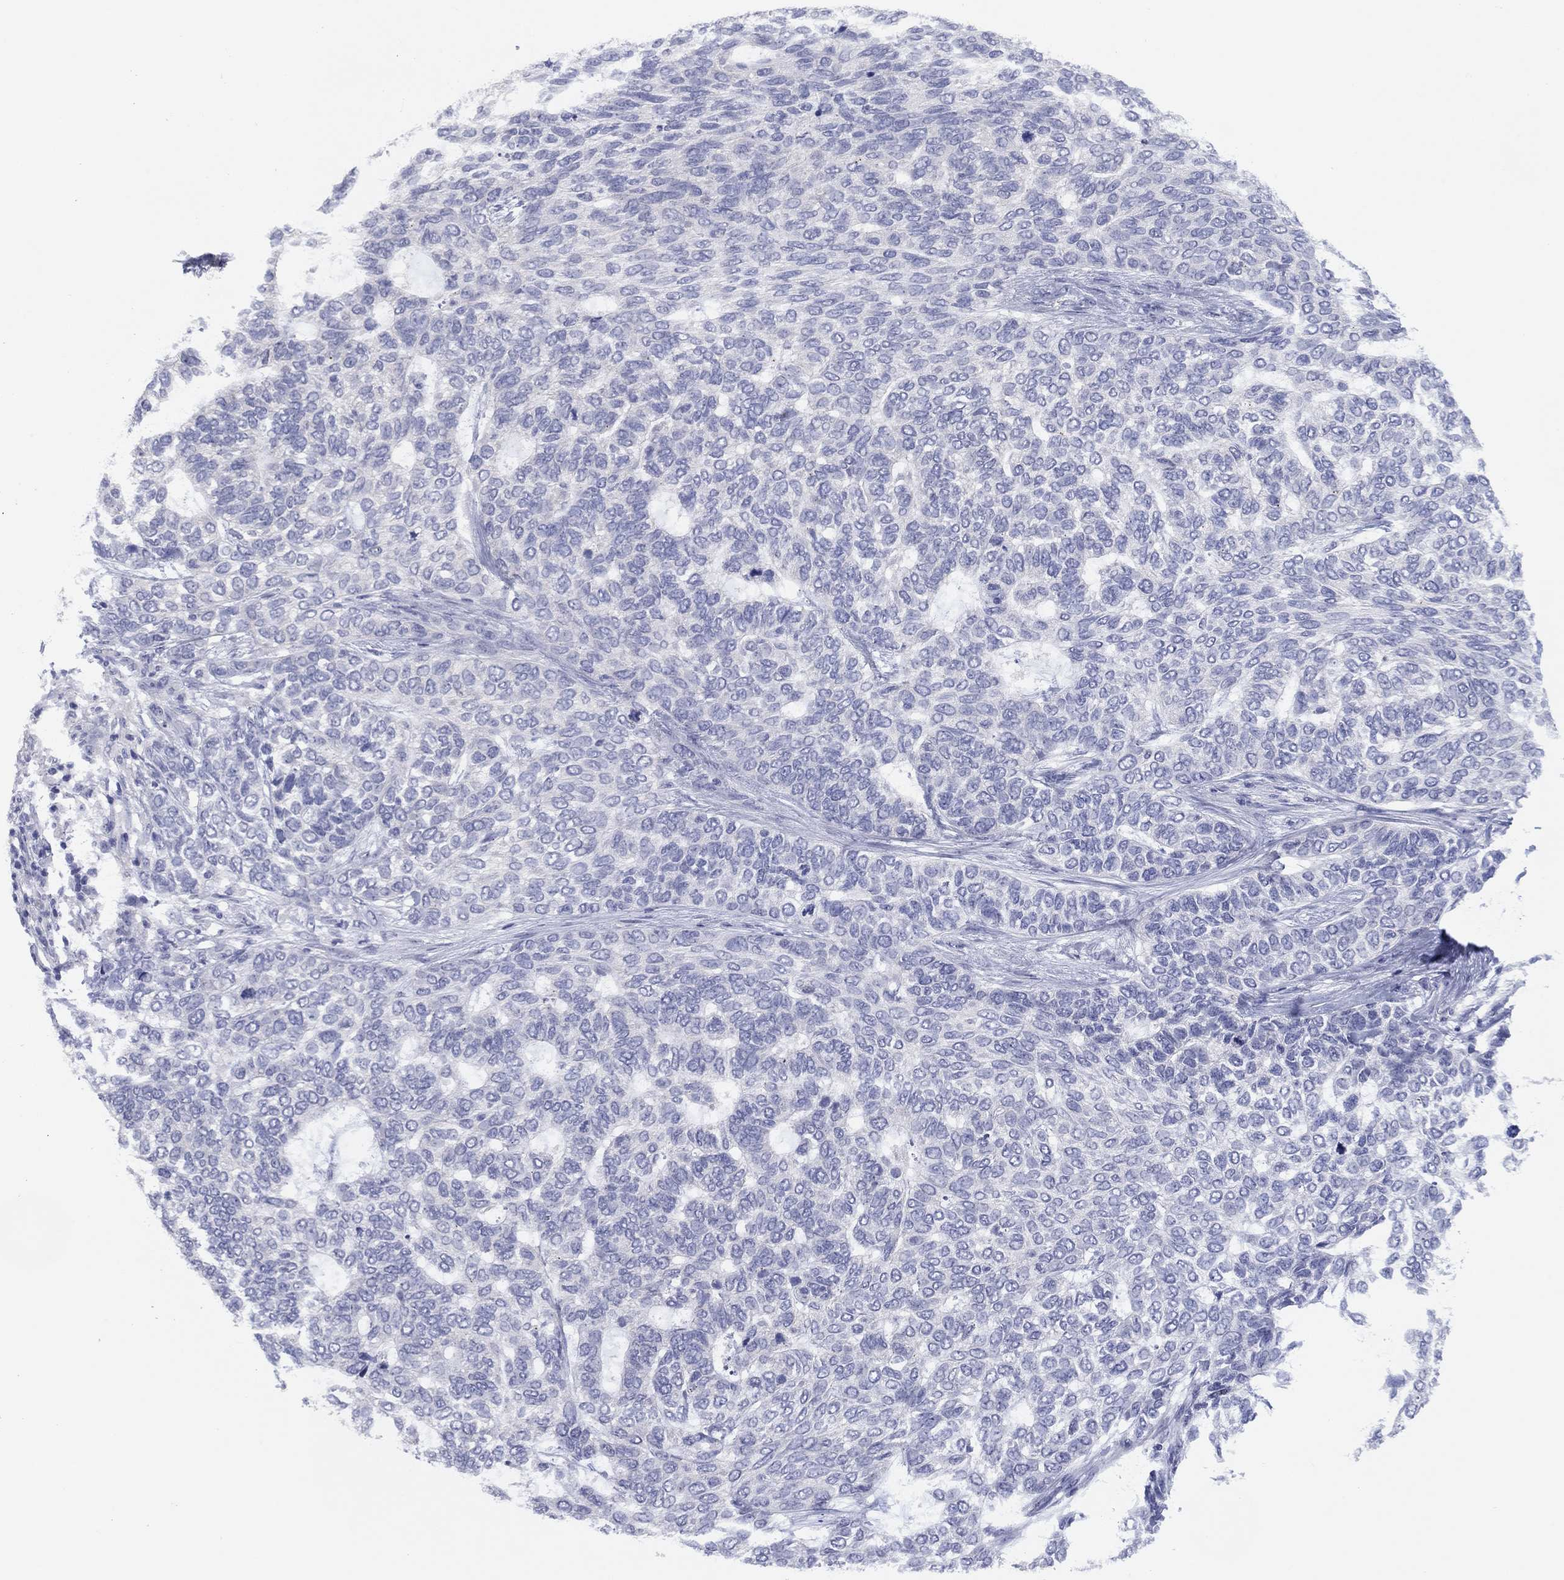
{"staining": {"intensity": "negative", "quantity": "none", "location": "none"}, "tissue": "skin cancer", "cell_type": "Tumor cells", "image_type": "cancer", "snomed": [{"axis": "morphology", "description": "Basal cell carcinoma"}, {"axis": "topography", "description": "Skin"}], "caption": "This is an immunohistochemistry photomicrograph of skin basal cell carcinoma. There is no staining in tumor cells.", "gene": "CPNE6", "patient": {"sex": "female", "age": 65}}